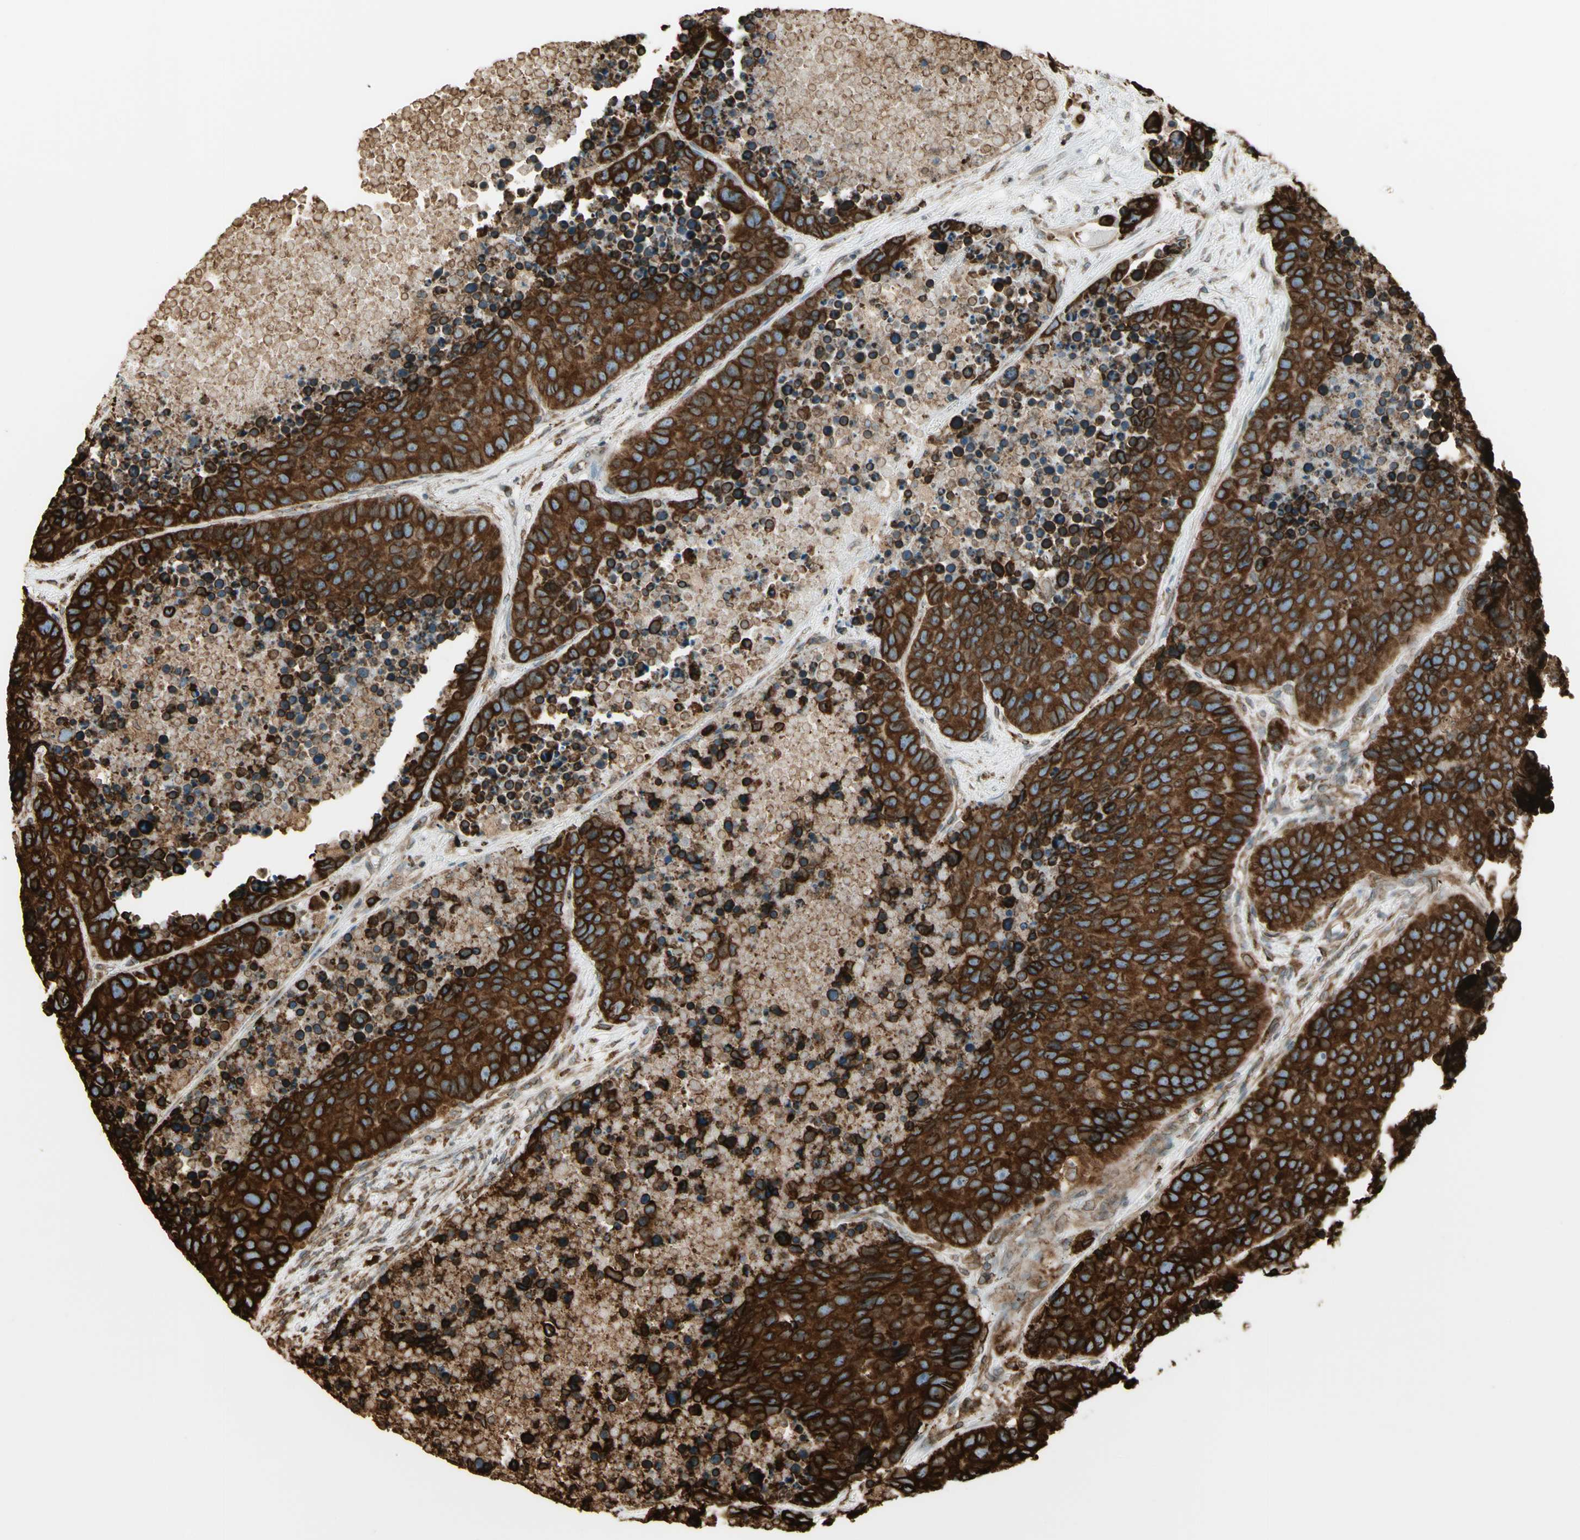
{"staining": {"intensity": "strong", "quantity": ">75%", "location": "cytoplasmic/membranous"}, "tissue": "carcinoid", "cell_type": "Tumor cells", "image_type": "cancer", "snomed": [{"axis": "morphology", "description": "Carcinoid, malignant, NOS"}, {"axis": "topography", "description": "Lung"}], "caption": "A brown stain shows strong cytoplasmic/membranous staining of a protein in carcinoid tumor cells.", "gene": "CANX", "patient": {"sex": "male", "age": 60}}